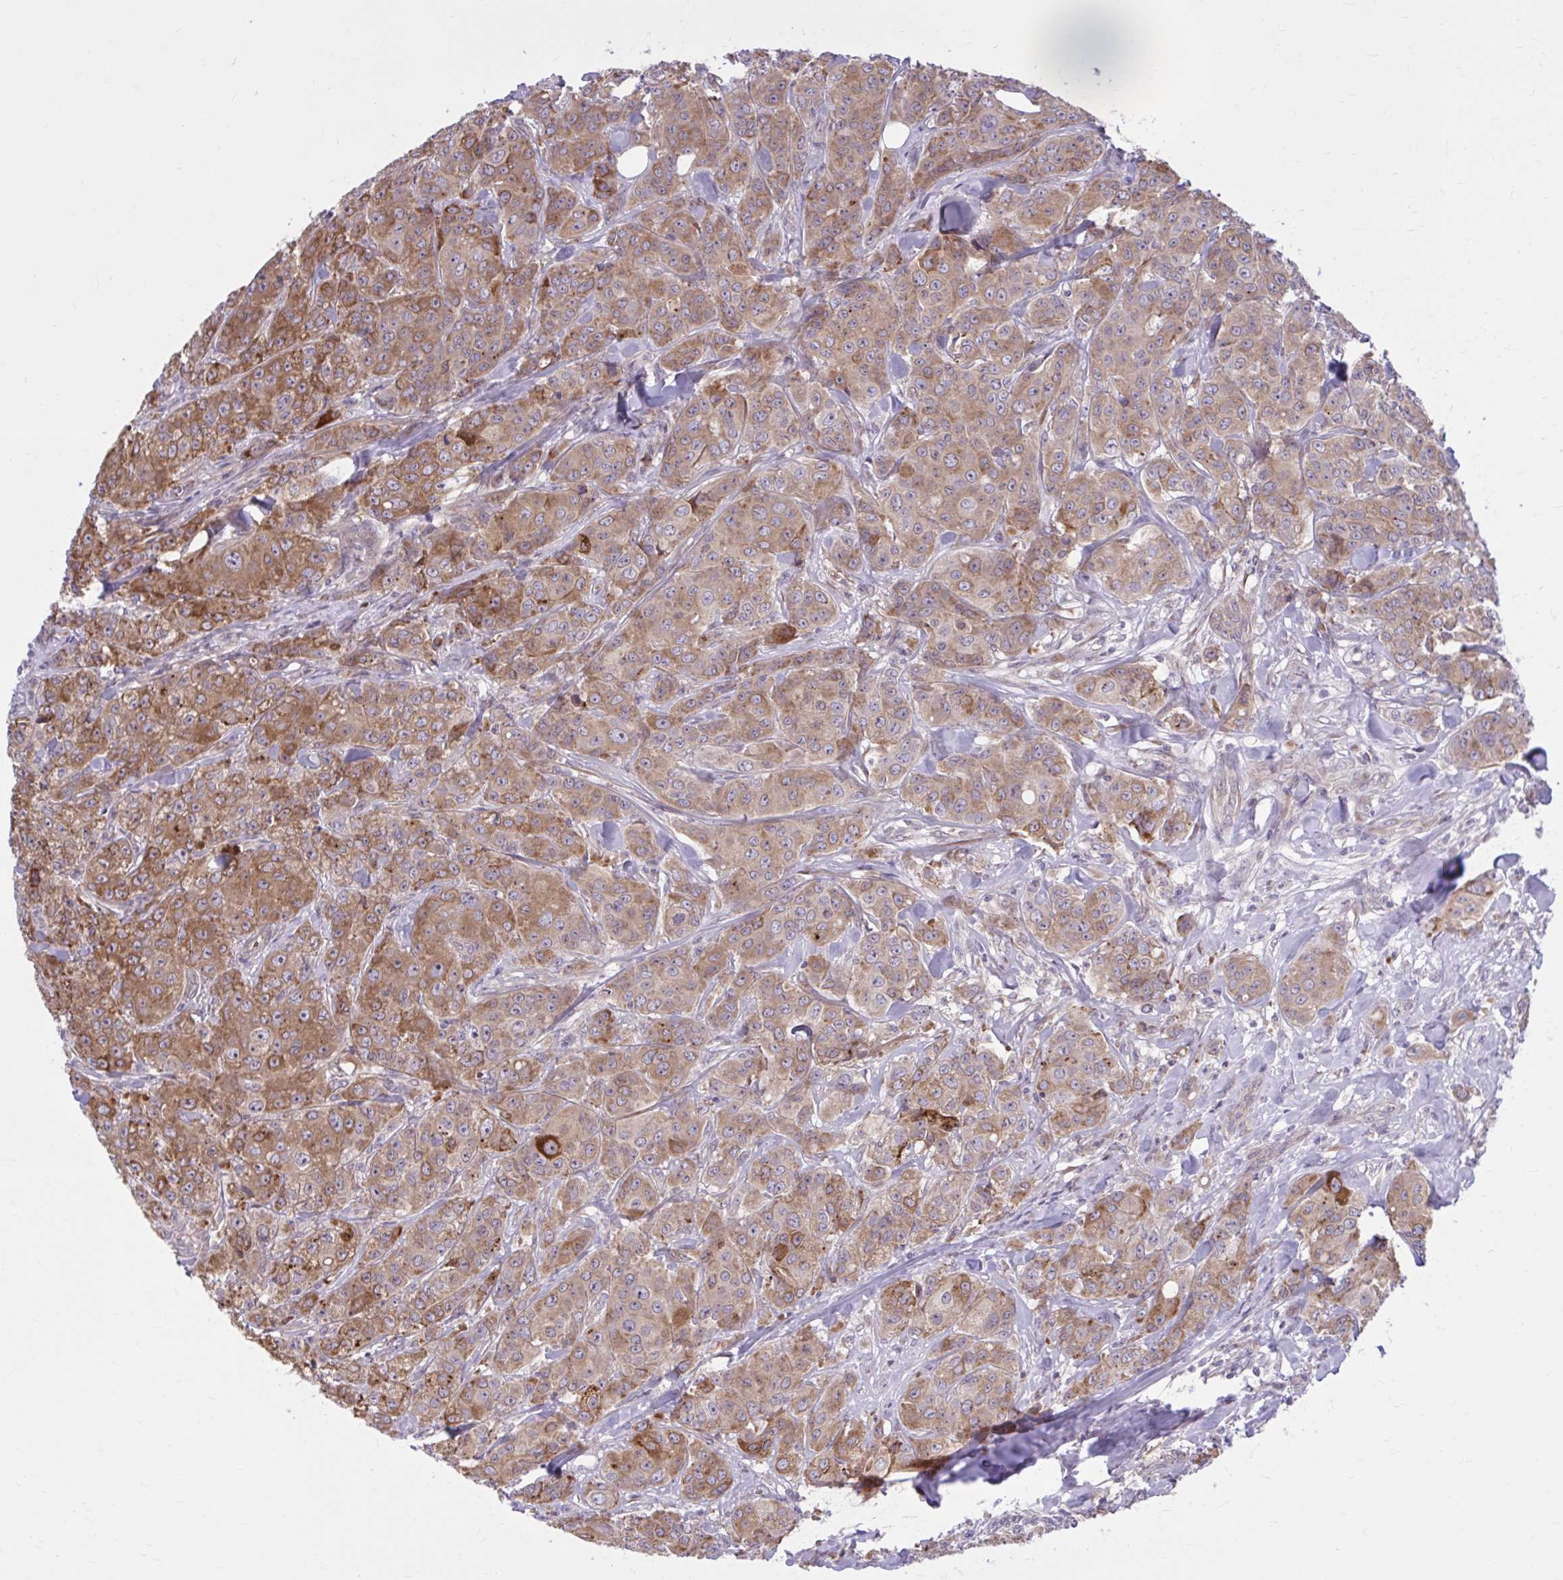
{"staining": {"intensity": "moderate", "quantity": ">75%", "location": "cytoplasmic/membranous"}, "tissue": "breast cancer", "cell_type": "Tumor cells", "image_type": "cancer", "snomed": [{"axis": "morphology", "description": "Normal tissue, NOS"}, {"axis": "morphology", "description": "Duct carcinoma"}, {"axis": "topography", "description": "Breast"}], "caption": "The photomicrograph exhibits immunohistochemical staining of breast cancer (intraductal carcinoma). There is moderate cytoplasmic/membranous expression is appreciated in approximately >75% of tumor cells.", "gene": "SNF8", "patient": {"sex": "female", "age": 43}}